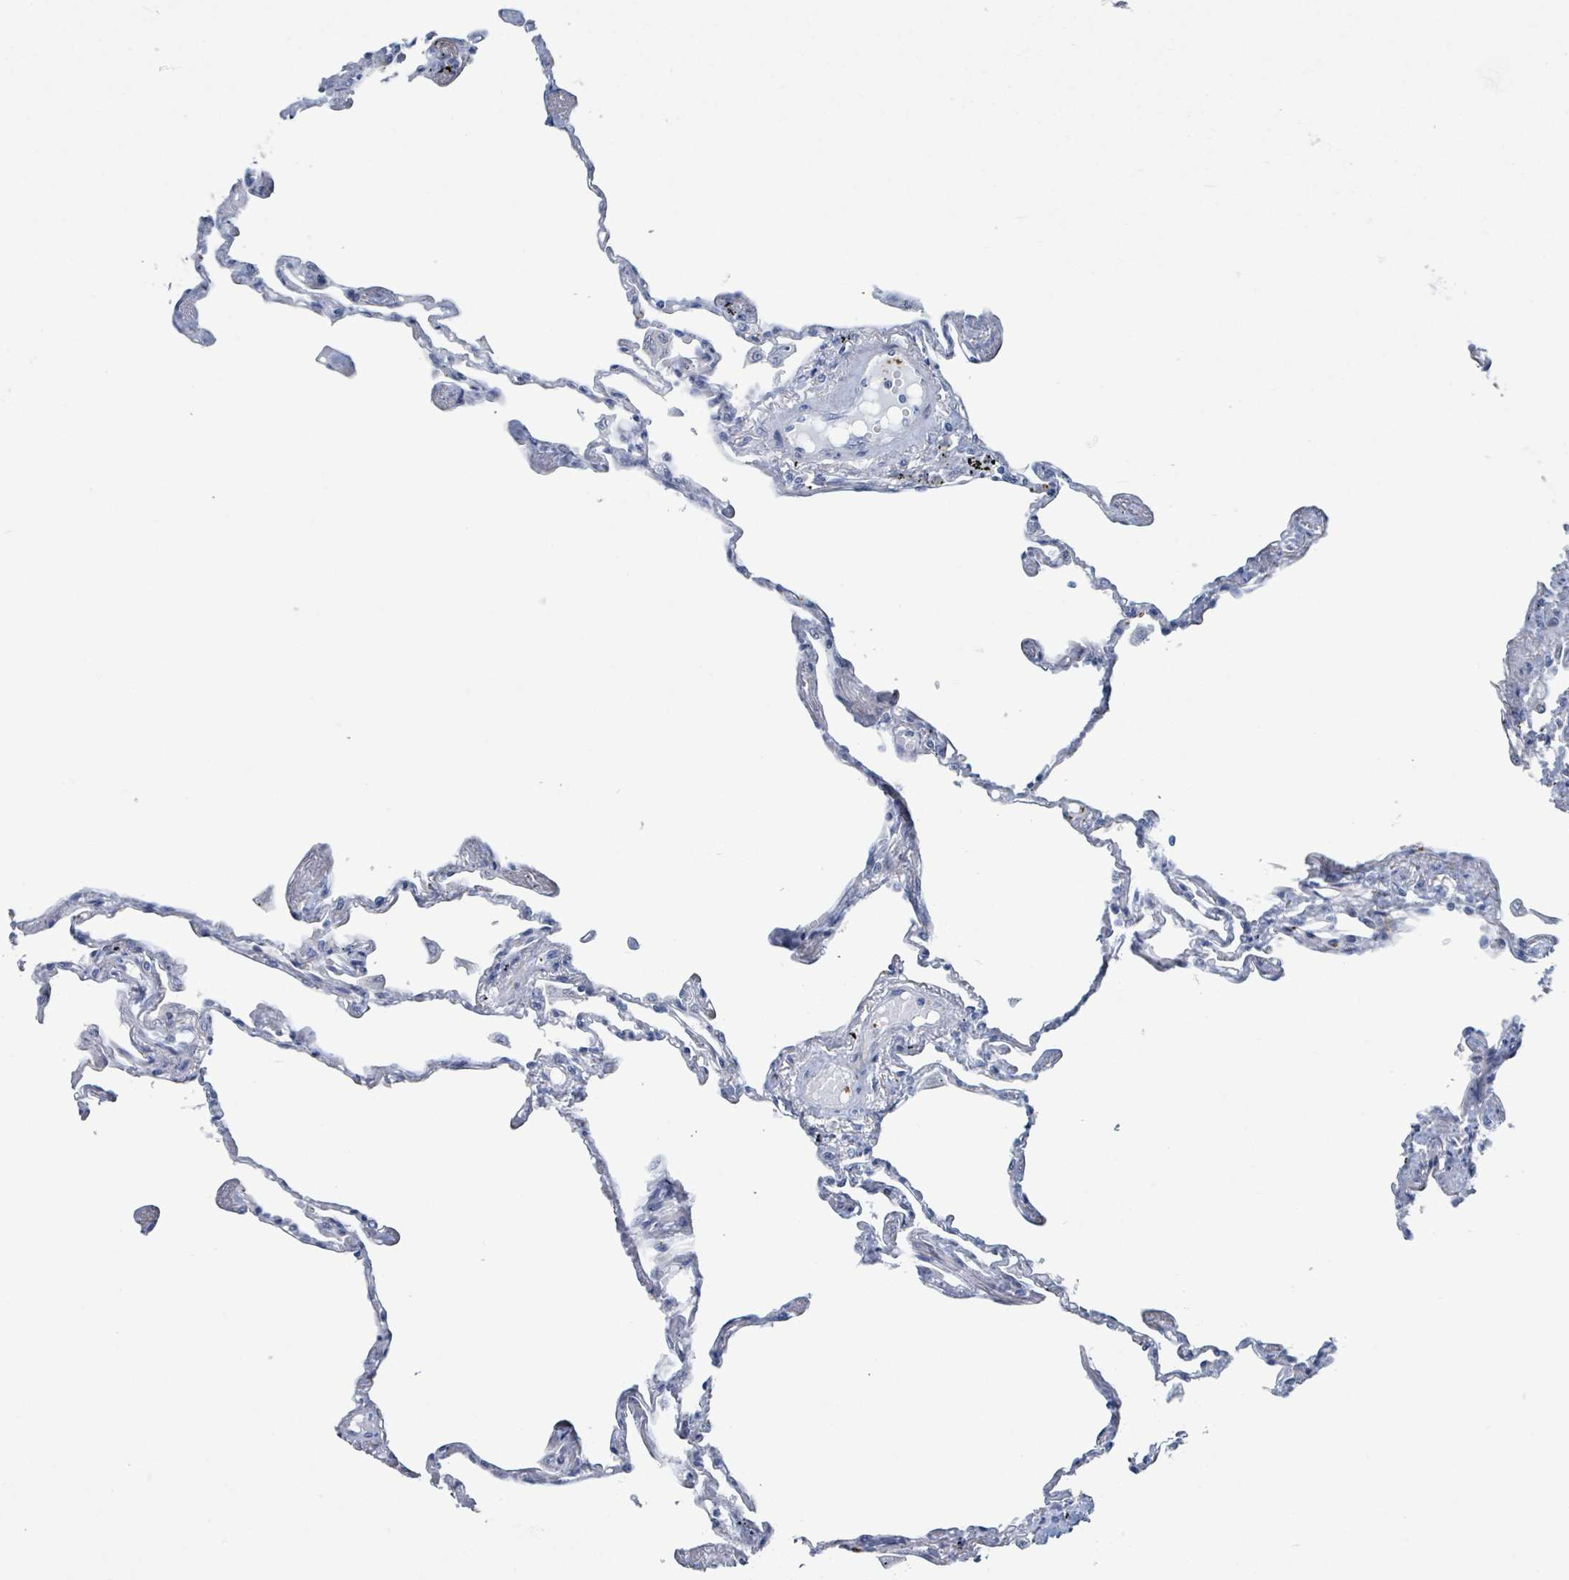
{"staining": {"intensity": "negative", "quantity": "none", "location": "none"}, "tissue": "lung", "cell_type": "Alveolar cells", "image_type": "normal", "snomed": [{"axis": "morphology", "description": "Normal tissue, NOS"}, {"axis": "topography", "description": "Lung"}], "caption": "DAB immunohistochemical staining of unremarkable lung reveals no significant expression in alveolar cells.", "gene": "DCAF5", "patient": {"sex": "female", "age": 67}}